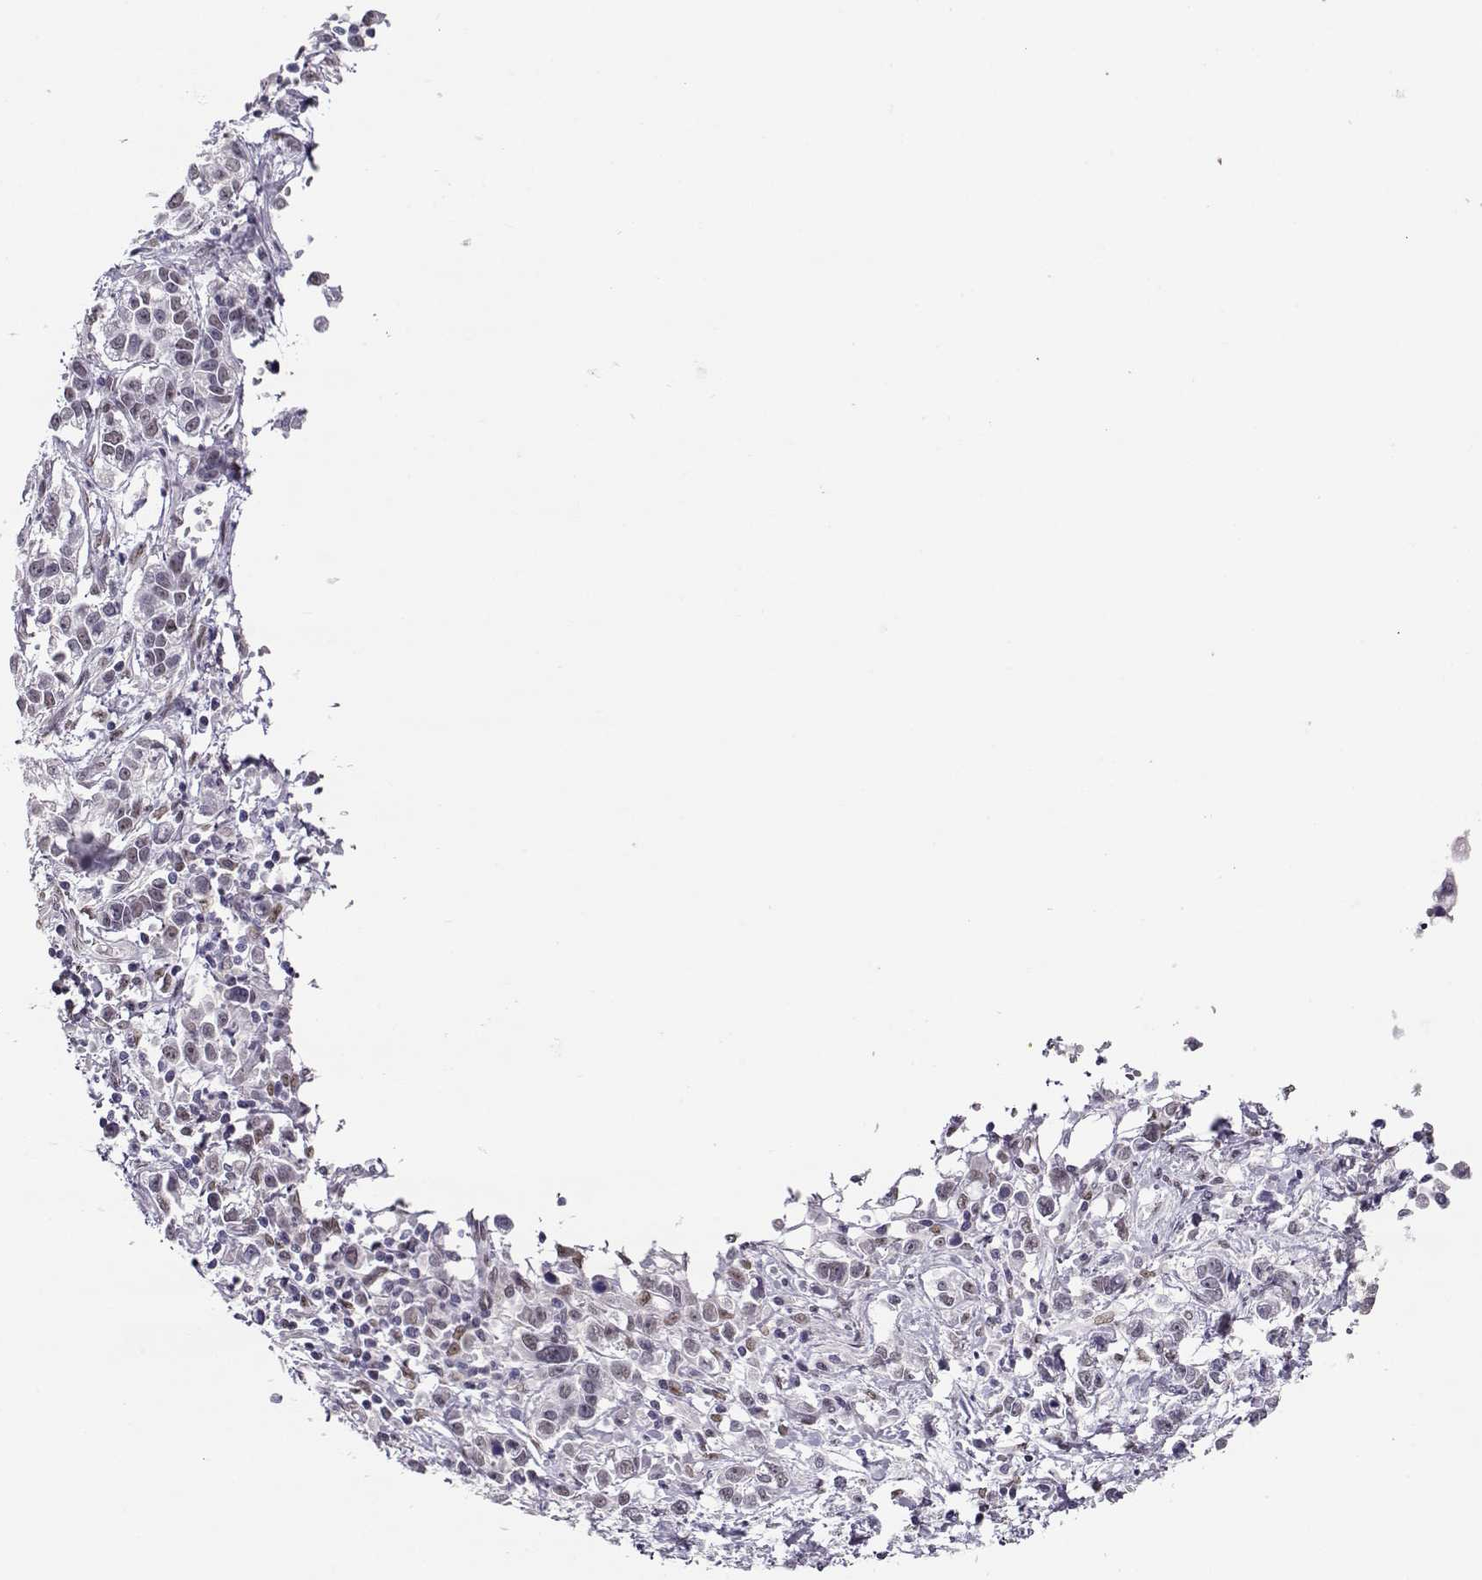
{"staining": {"intensity": "negative", "quantity": "none", "location": "none"}, "tissue": "stomach cancer", "cell_type": "Tumor cells", "image_type": "cancer", "snomed": [{"axis": "morphology", "description": "Adenocarcinoma, NOS"}, {"axis": "topography", "description": "Stomach"}], "caption": "This is an IHC image of human stomach cancer. There is no expression in tumor cells.", "gene": "POLI", "patient": {"sex": "male", "age": 93}}